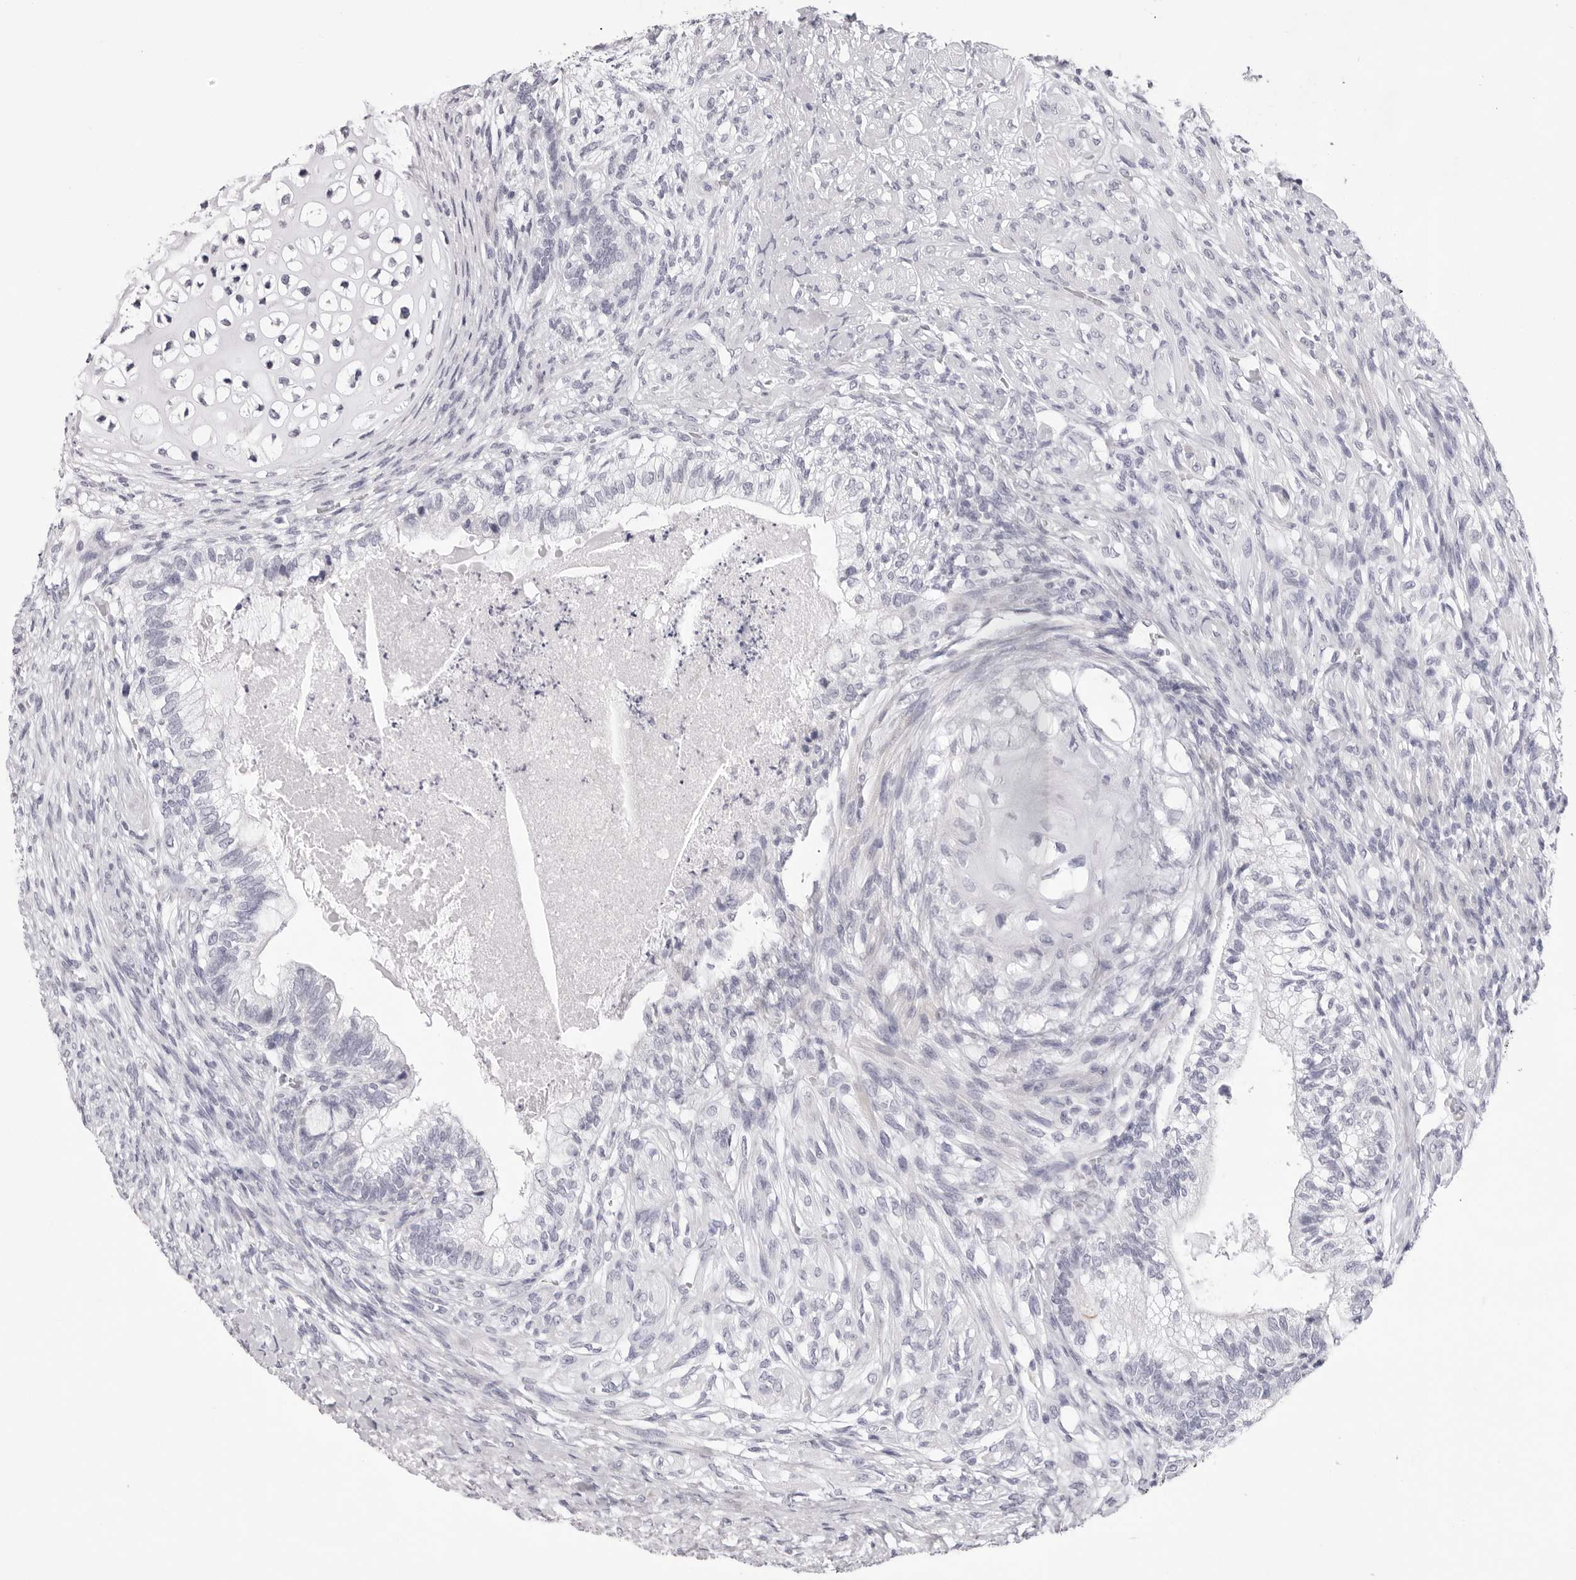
{"staining": {"intensity": "negative", "quantity": "none", "location": "none"}, "tissue": "testis cancer", "cell_type": "Tumor cells", "image_type": "cancer", "snomed": [{"axis": "morphology", "description": "Seminoma, NOS"}, {"axis": "morphology", "description": "Carcinoma, Embryonal, NOS"}, {"axis": "topography", "description": "Testis"}], "caption": "Immunohistochemistry (IHC) photomicrograph of human embryonal carcinoma (testis) stained for a protein (brown), which demonstrates no positivity in tumor cells.", "gene": "SMIM2", "patient": {"sex": "male", "age": 28}}